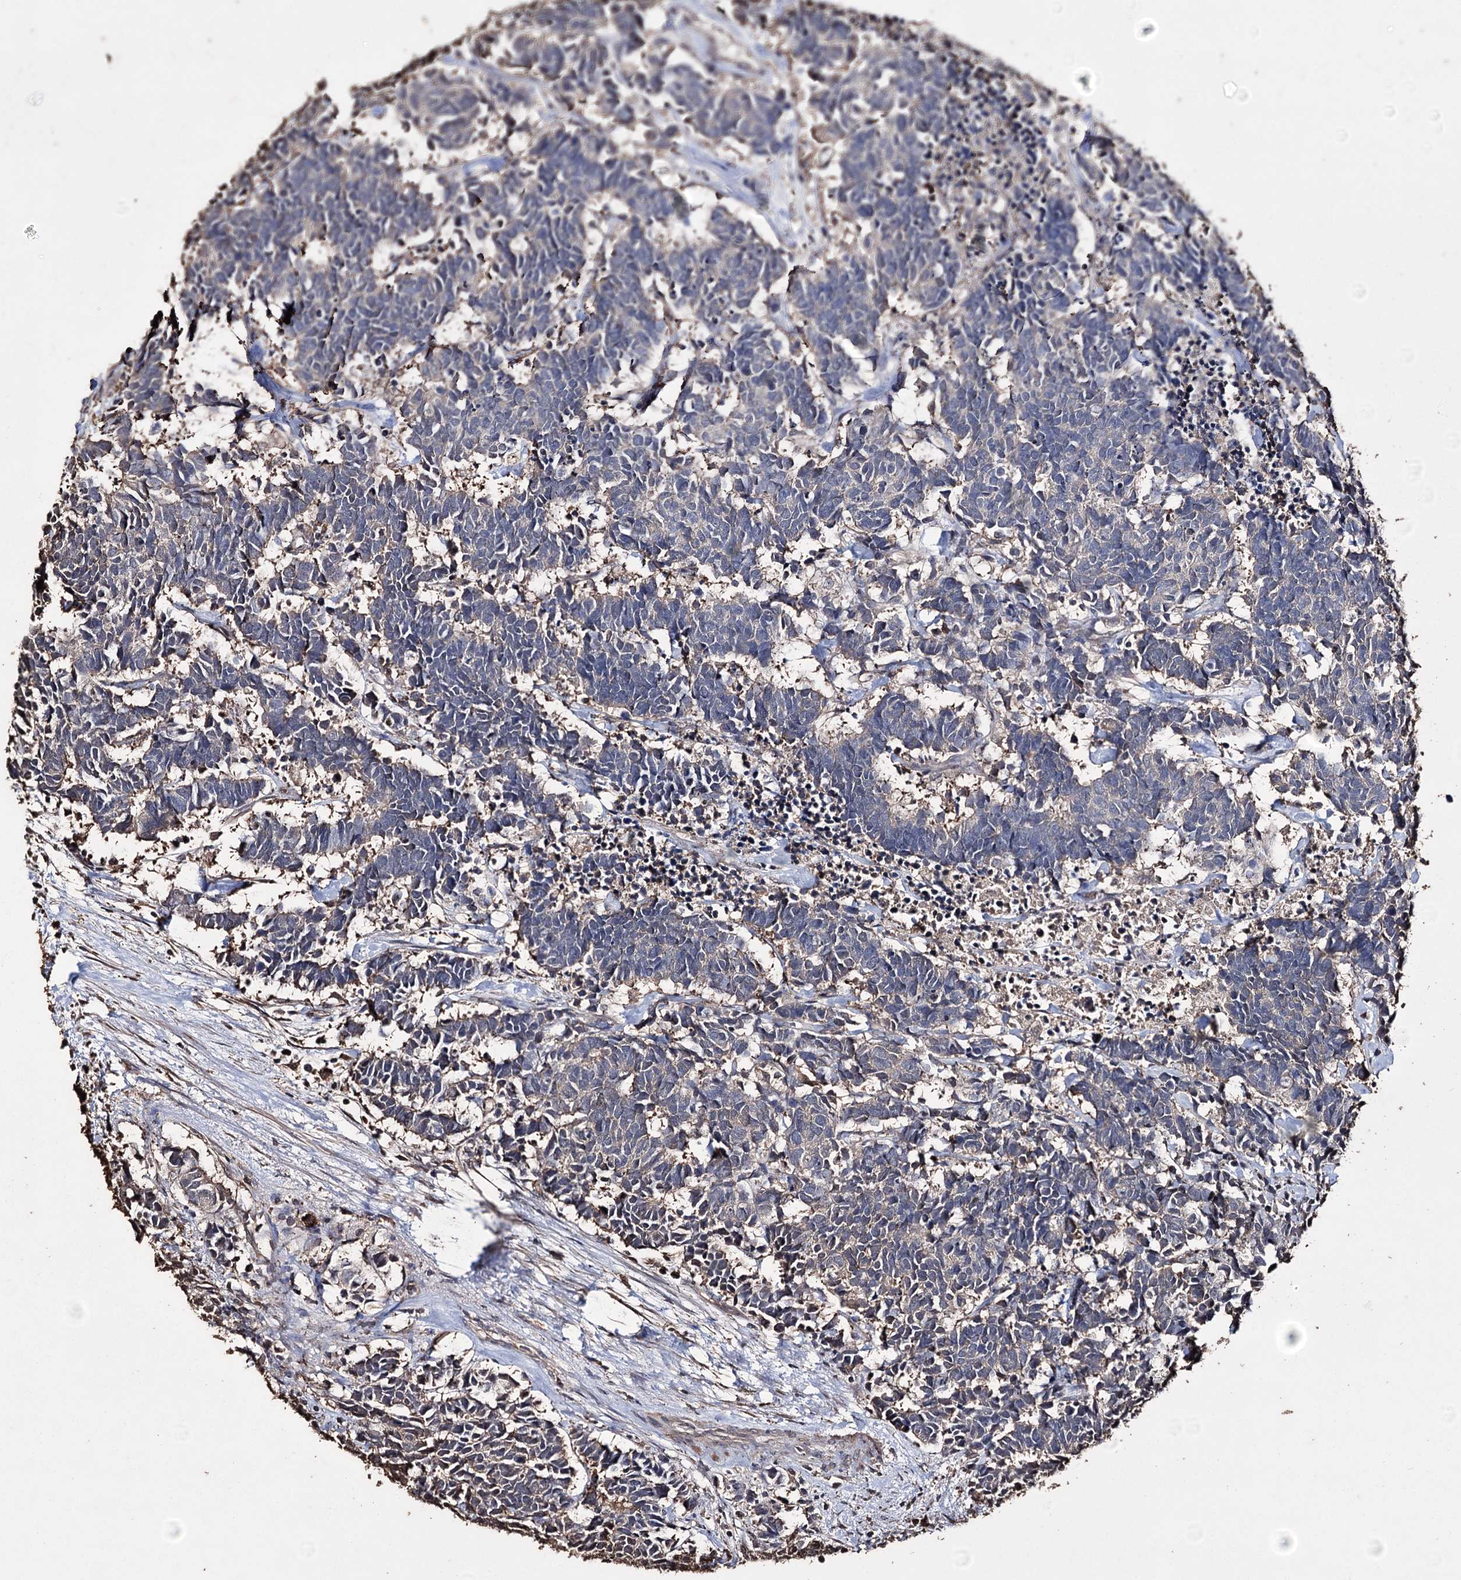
{"staining": {"intensity": "negative", "quantity": "none", "location": "none"}, "tissue": "carcinoid", "cell_type": "Tumor cells", "image_type": "cancer", "snomed": [{"axis": "morphology", "description": "Carcinoma, NOS"}, {"axis": "morphology", "description": "Carcinoid, malignant, NOS"}, {"axis": "topography", "description": "Urinary bladder"}], "caption": "Immunohistochemical staining of human carcinoma shows no significant expression in tumor cells.", "gene": "ZNF662", "patient": {"sex": "male", "age": 57}}